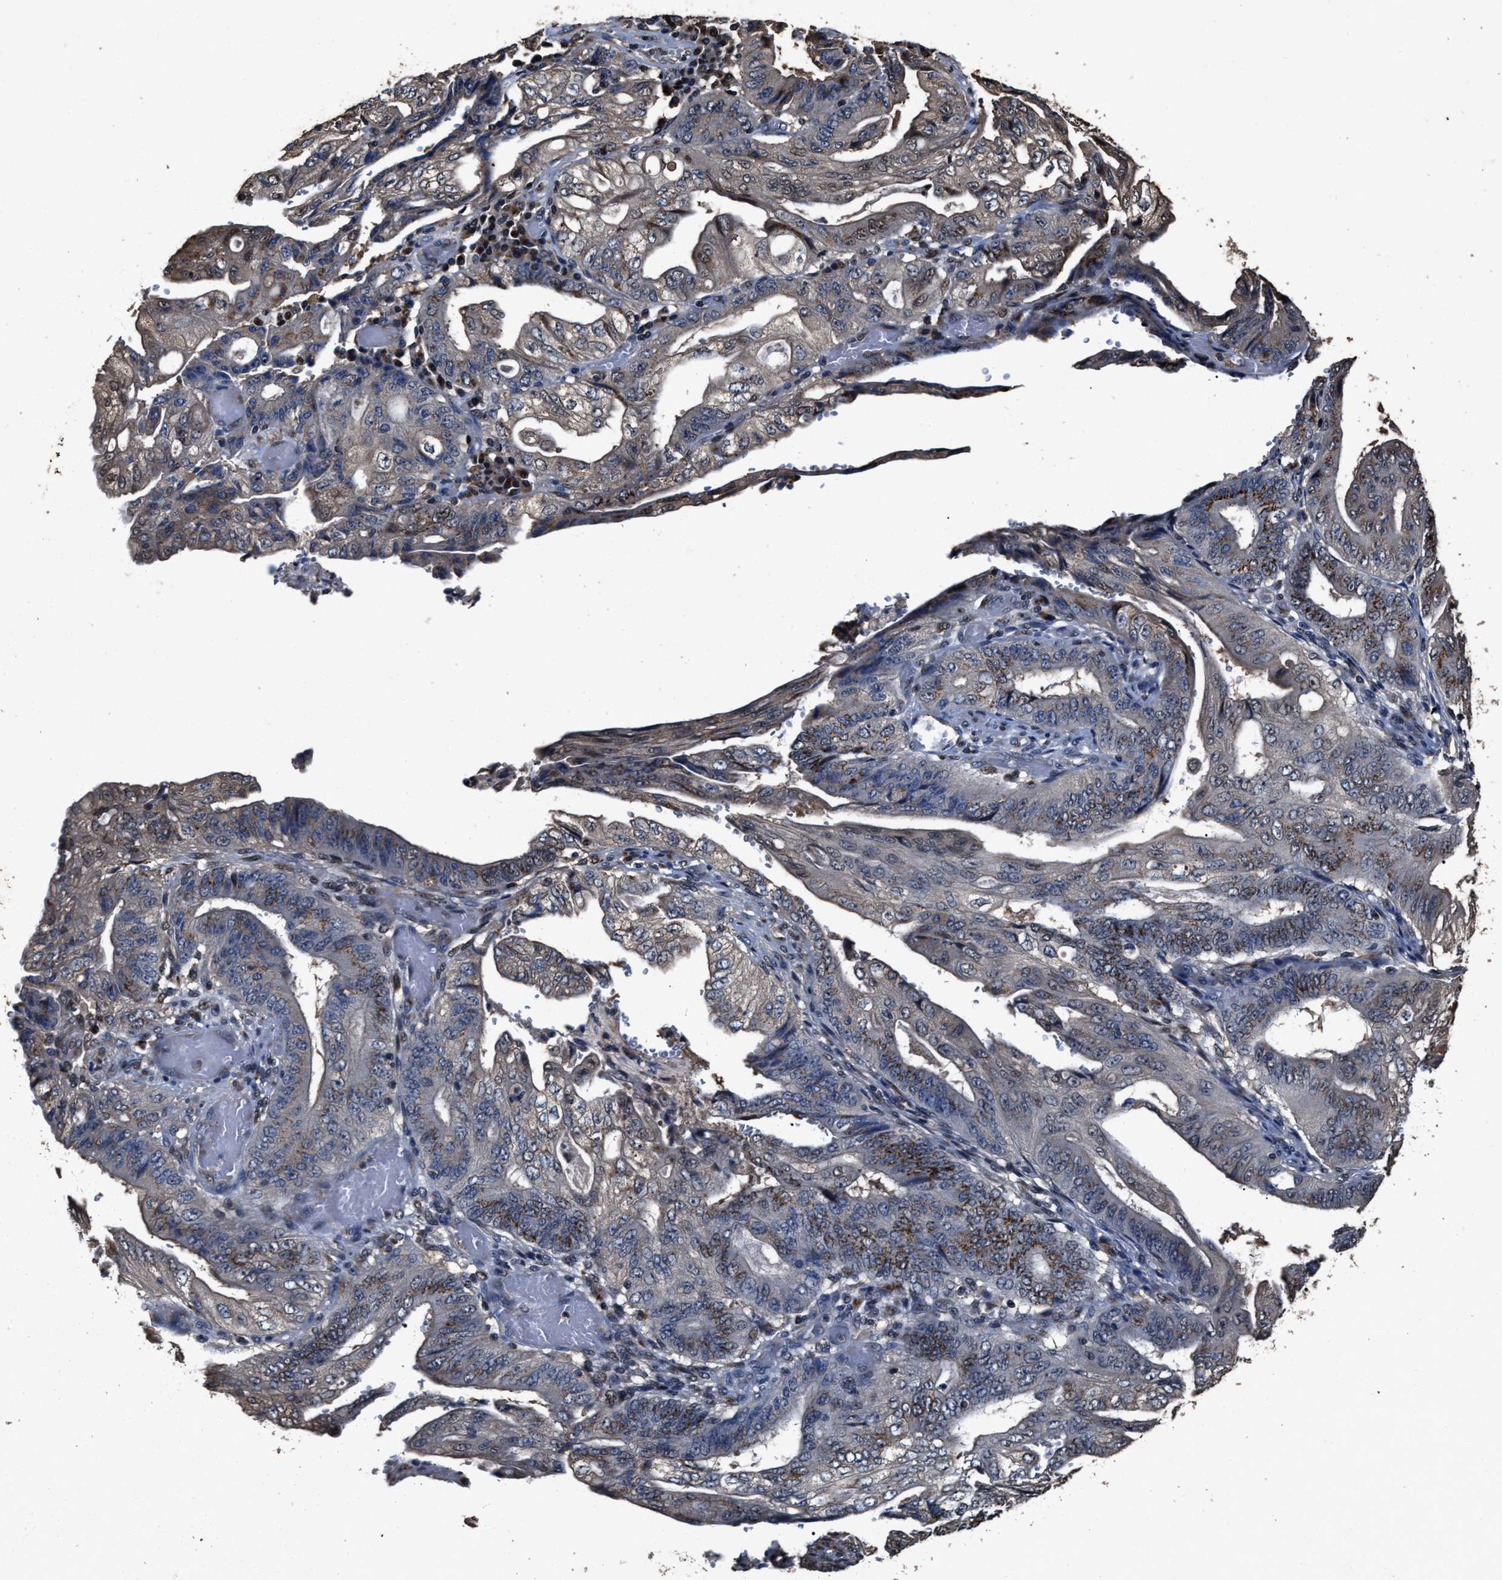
{"staining": {"intensity": "weak", "quantity": "<25%", "location": "nuclear"}, "tissue": "stomach cancer", "cell_type": "Tumor cells", "image_type": "cancer", "snomed": [{"axis": "morphology", "description": "Adenocarcinoma, NOS"}, {"axis": "topography", "description": "Stomach"}], "caption": "Protein analysis of stomach adenocarcinoma exhibits no significant expression in tumor cells.", "gene": "TPST2", "patient": {"sex": "female", "age": 73}}